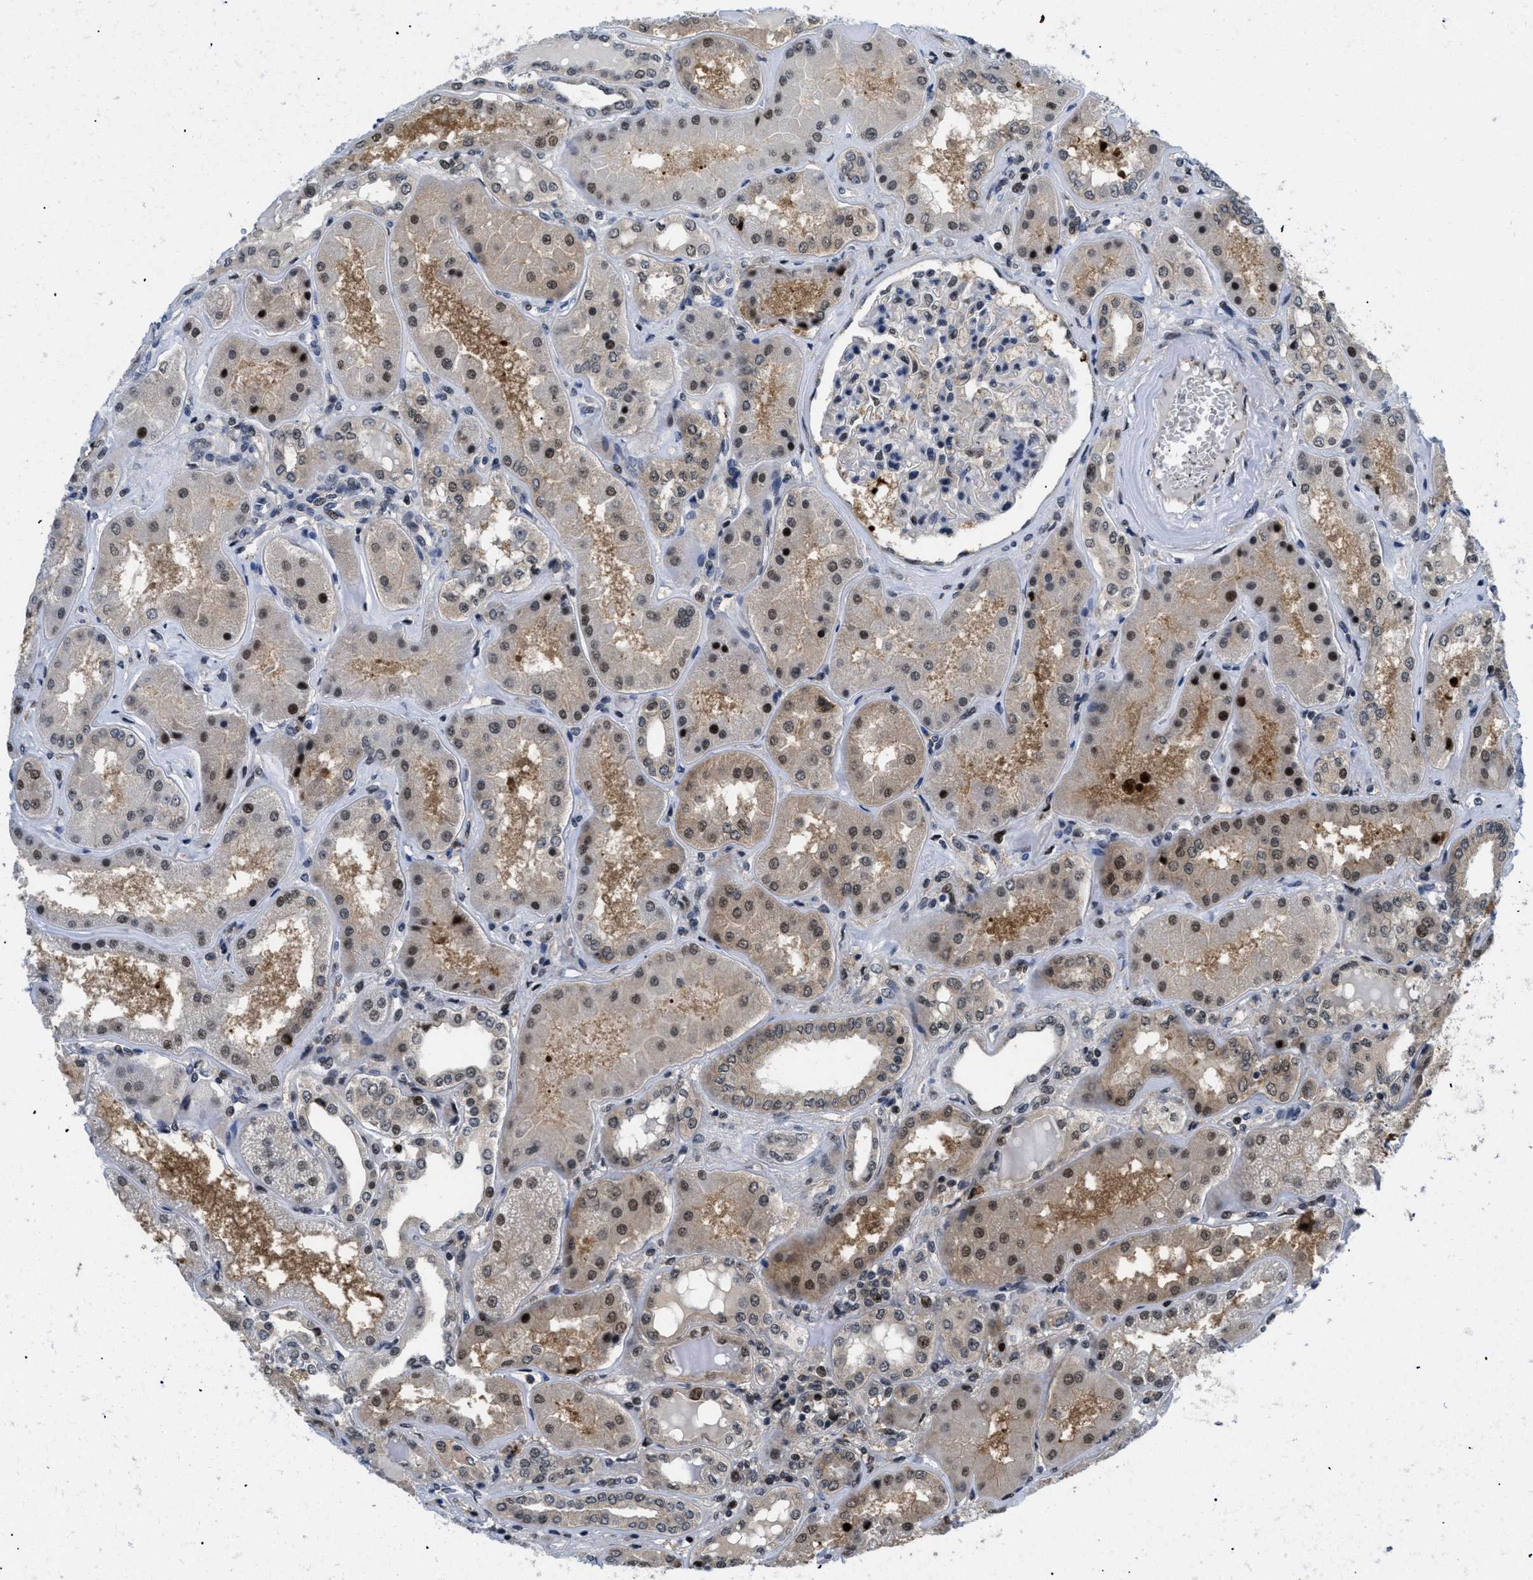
{"staining": {"intensity": "moderate", "quantity": "25%-75%", "location": "nuclear"}, "tissue": "kidney", "cell_type": "Cells in glomeruli", "image_type": "normal", "snomed": [{"axis": "morphology", "description": "Normal tissue, NOS"}, {"axis": "topography", "description": "Kidney"}], "caption": "Cells in glomeruli display medium levels of moderate nuclear staining in approximately 25%-75% of cells in normal kidney. (brown staining indicates protein expression, while blue staining denotes nuclei).", "gene": "SLC29A2", "patient": {"sex": "female", "age": 56}}